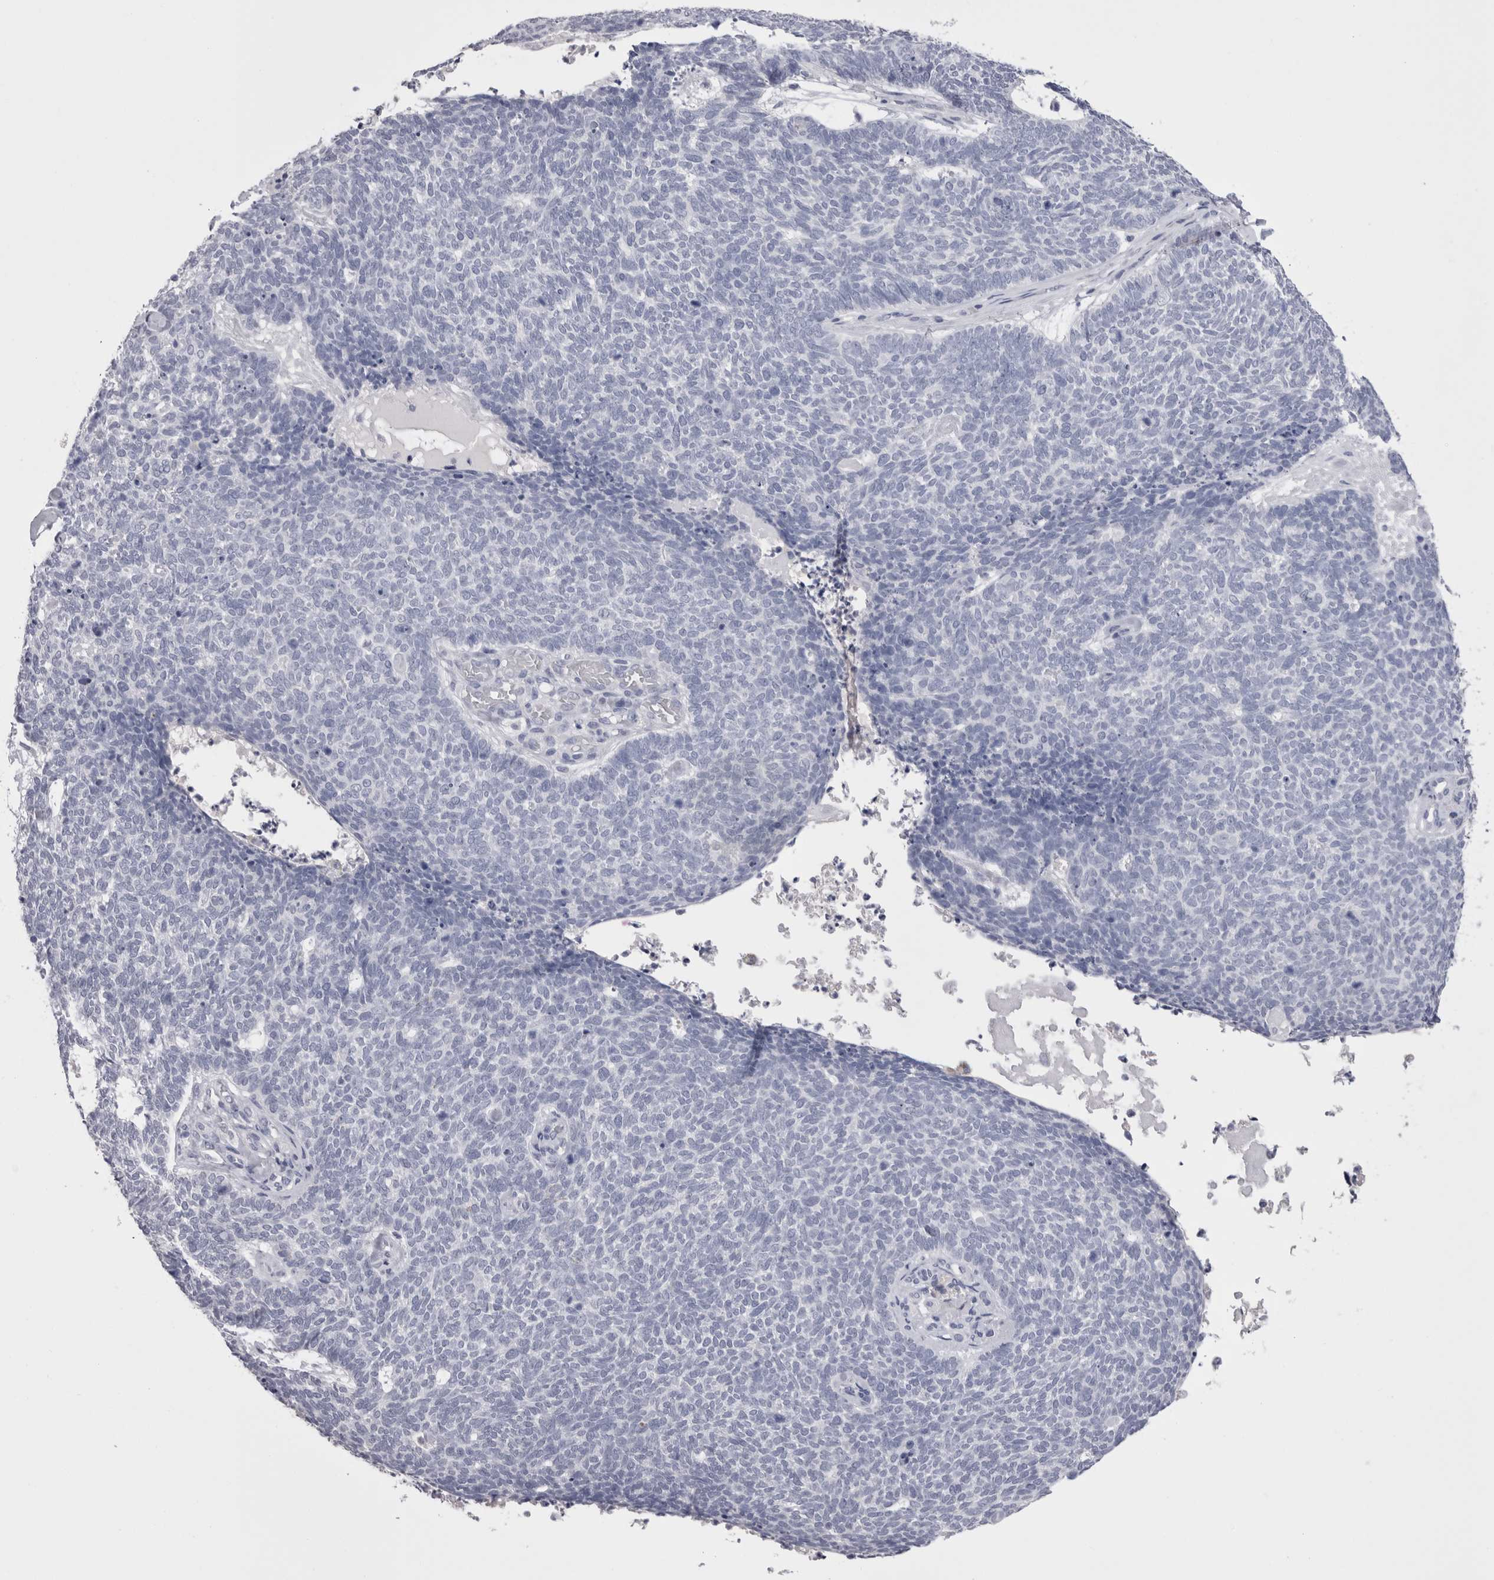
{"staining": {"intensity": "negative", "quantity": "none", "location": "none"}, "tissue": "skin cancer", "cell_type": "Tumor cells", "image_type": "cancer", "snomed": [{"axis": "morphology", "description": "Basal cell carcinoma"}, {"axis": "topography", "description": "Skin"}], "caption": "The image exhibits no staining of tumor cells in skin cancer (basal cell carcinoma).", "gene": "CDHR5", "patient": {"sex": "female", "age": 84}}